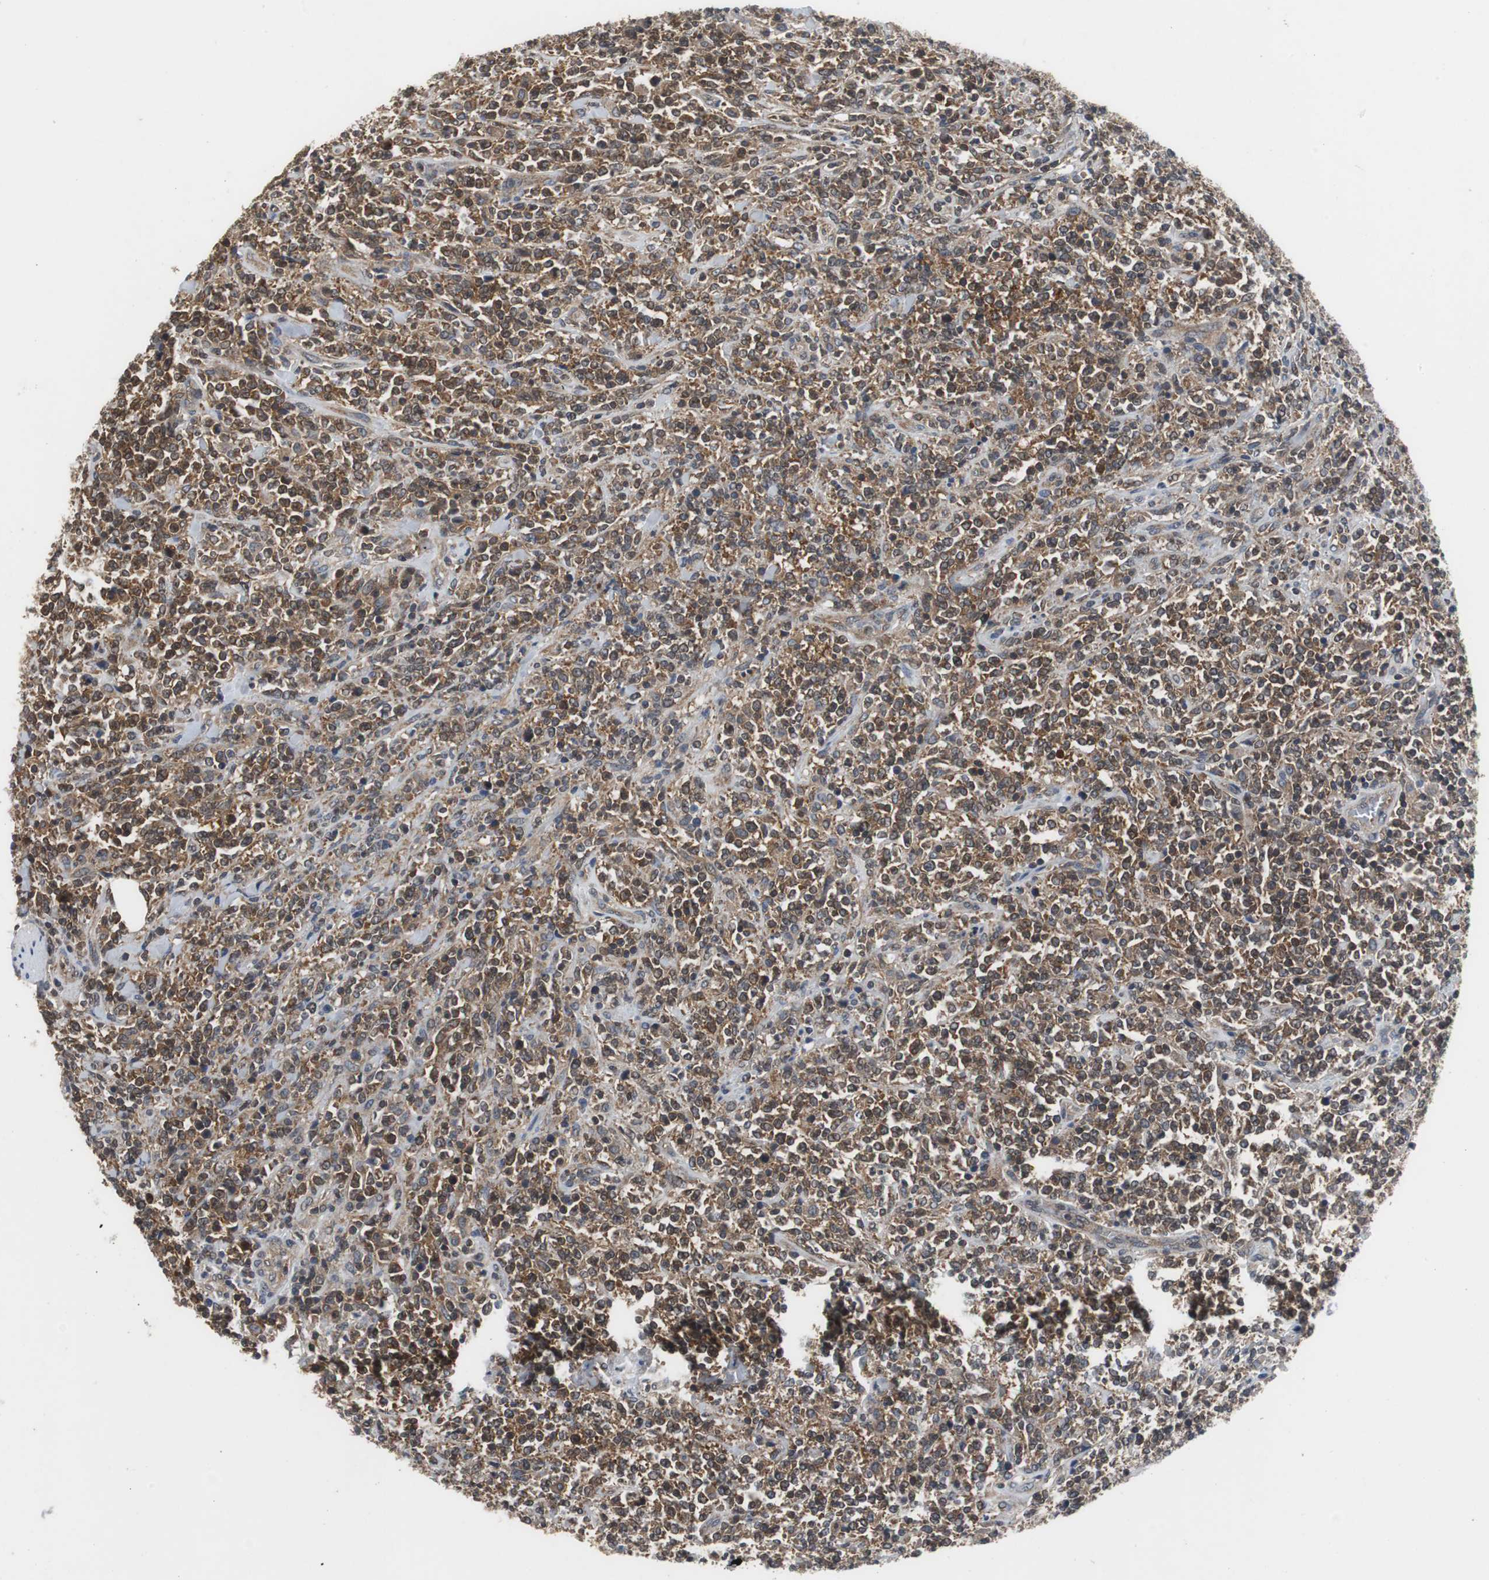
{"staining": {"intensity": "strong", "quantity": ">75%", "location": "cytoplasmic/membranous"}, "tissue": "lymphoma", "cell_type": "Tumor cells", "image_type": "cancer", "snomed": [{"axis": "morphology", "description": "Malignant lymphoma, non-Hodgkin's type, High grade"}, {"axis": "topography", "description": "Soft tissue"}], "caption": "A brown stain highlights strong cytoplasmic/membranous positivity of a protein in human malignant lymphoma, non-Hodgkin's type (high-grade) tumor cells.", "gene": "VBP1", "patient": {"sex": "male", "age": 18}}